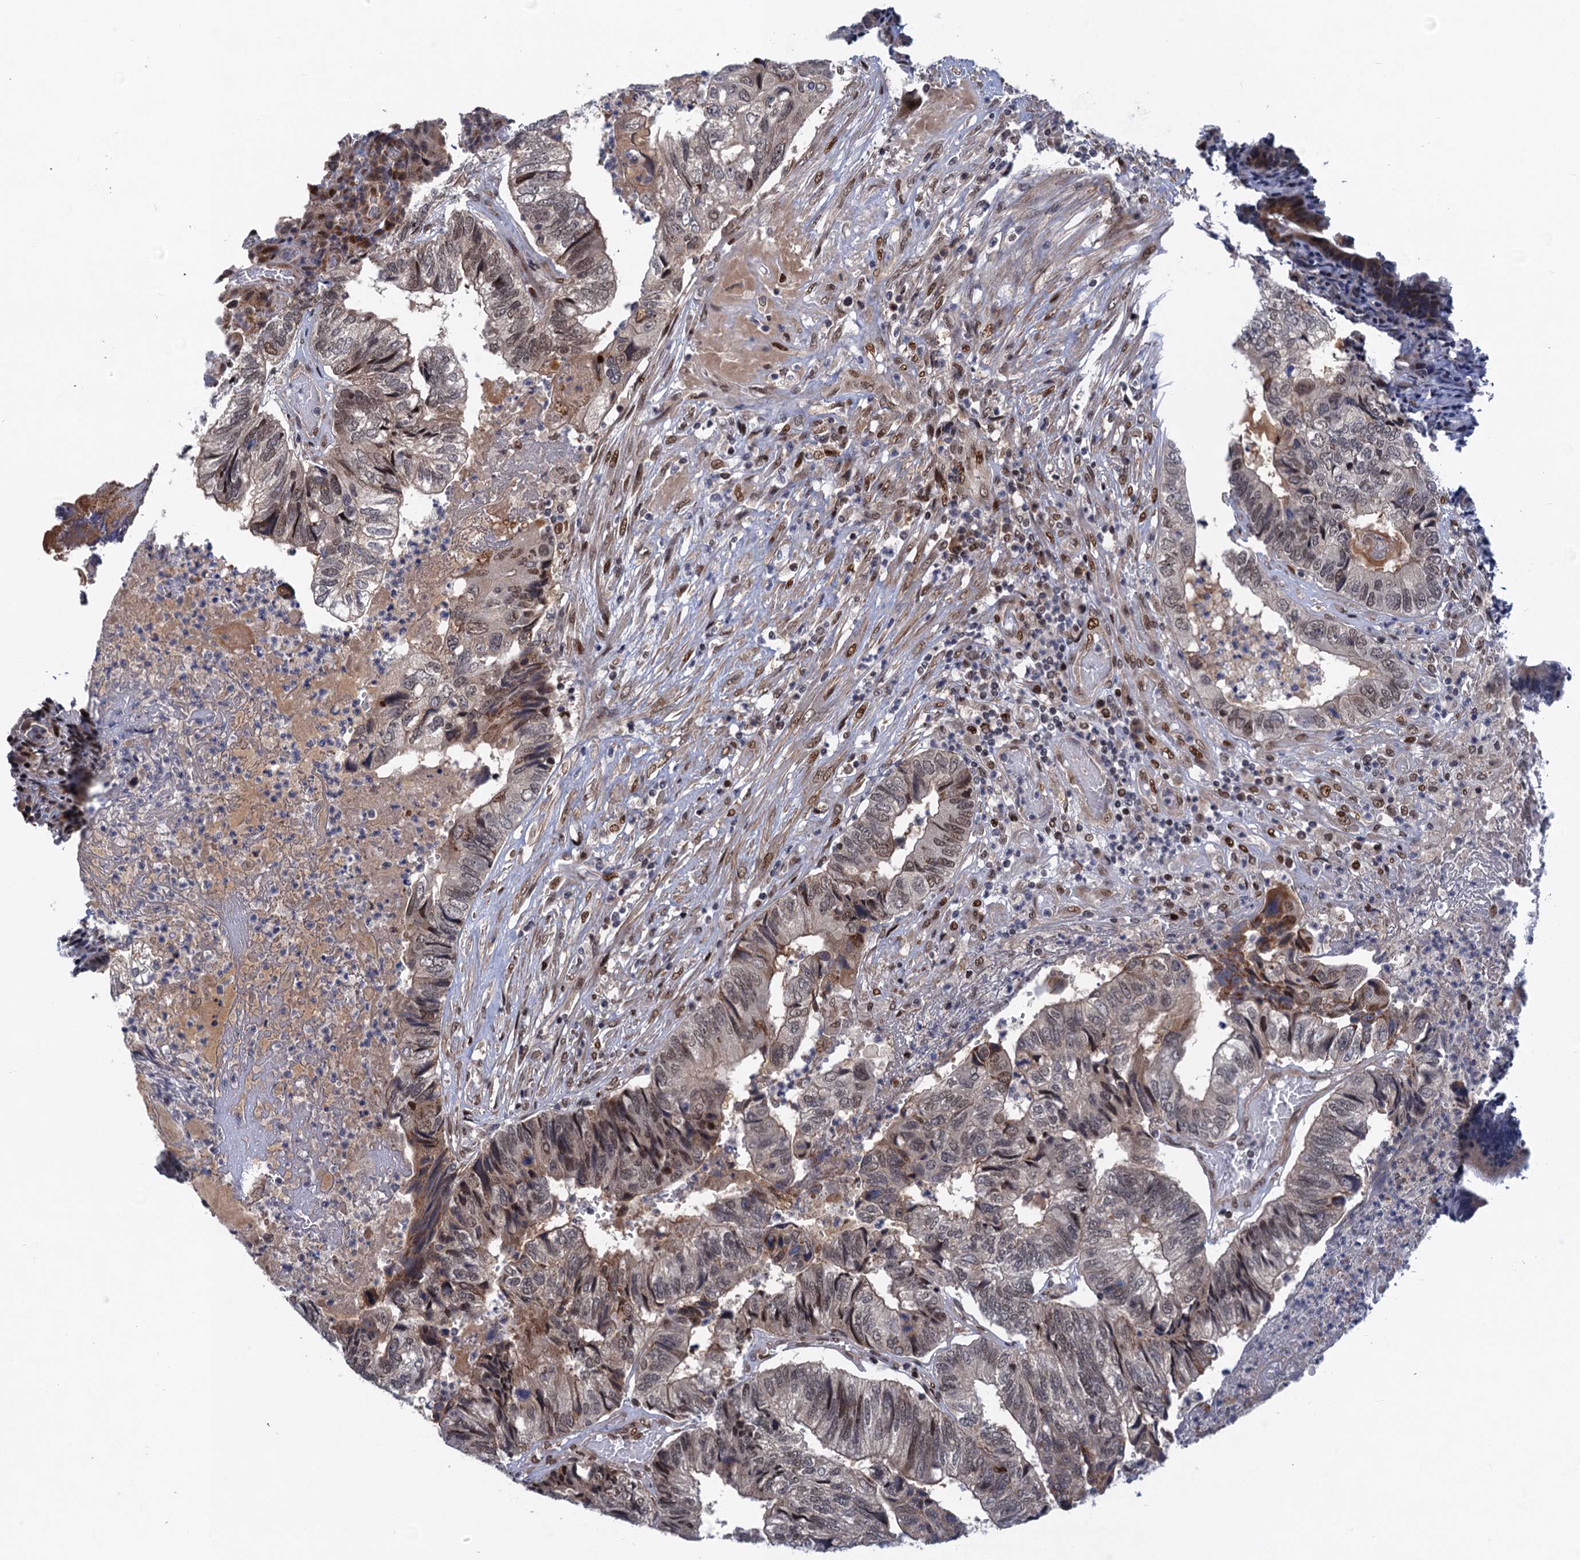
{"staining": {"intensity": "moderate", "quantity": "25%-75%", "location": "nuclear"}, "tissue": "colorectal cancer", "cell_type": "Tumor cells", "image_type": "cancer", "snomed": [{"axis": "morphology", "description": "Adenocarcinoma, NOS"}, {"axis": "topography", "description": "Colon"}], "caption": "This photomicrograph demonstrates immunohistochemistry (IHC) staining of human colorectal cancer (adenocarcinoma), with medium moderate nuclear positivity in about 25%-75% of tumor cells.", "gene": "NEK8", "patient": {"sex": "female", "age": 67}}